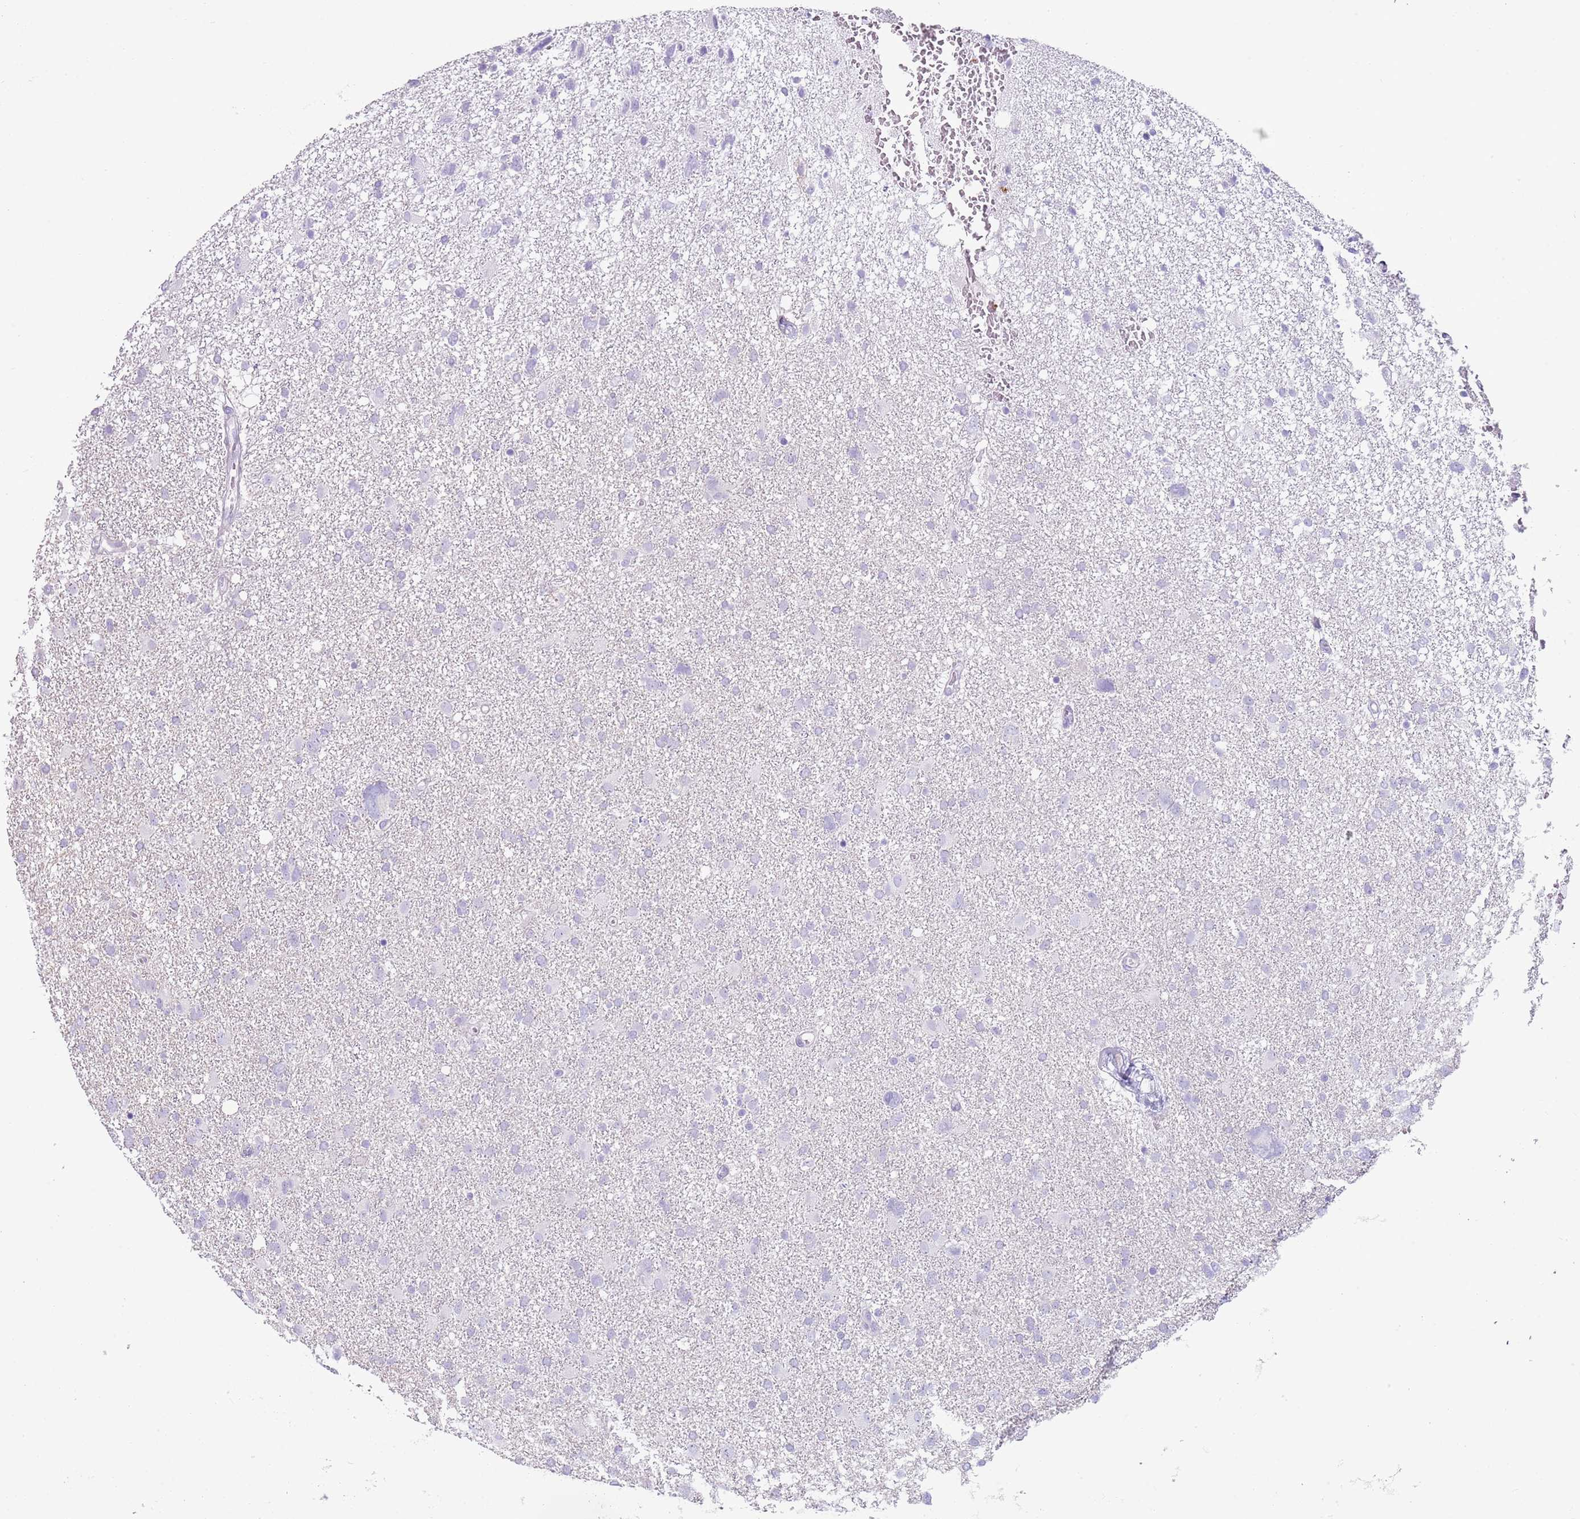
{"staining": {"intensity": "negative", "quantity": "none", "location": "none"}, "tissue": "glioma", "cell_type": "Tumor cells", "image_type": "cancer", "snomed": [{"axis": "morphology", "description": "Glioma, malignant, High grade"}, {"axis": "topography", "description": "Brain"}], "caption": "A photomicrograph of high-grade glioma (malignant) stained for a protein demonstrates no brown staining in tumor cells.", "gene": "CD177", "patient": {"sex": "male", "age": 61}}